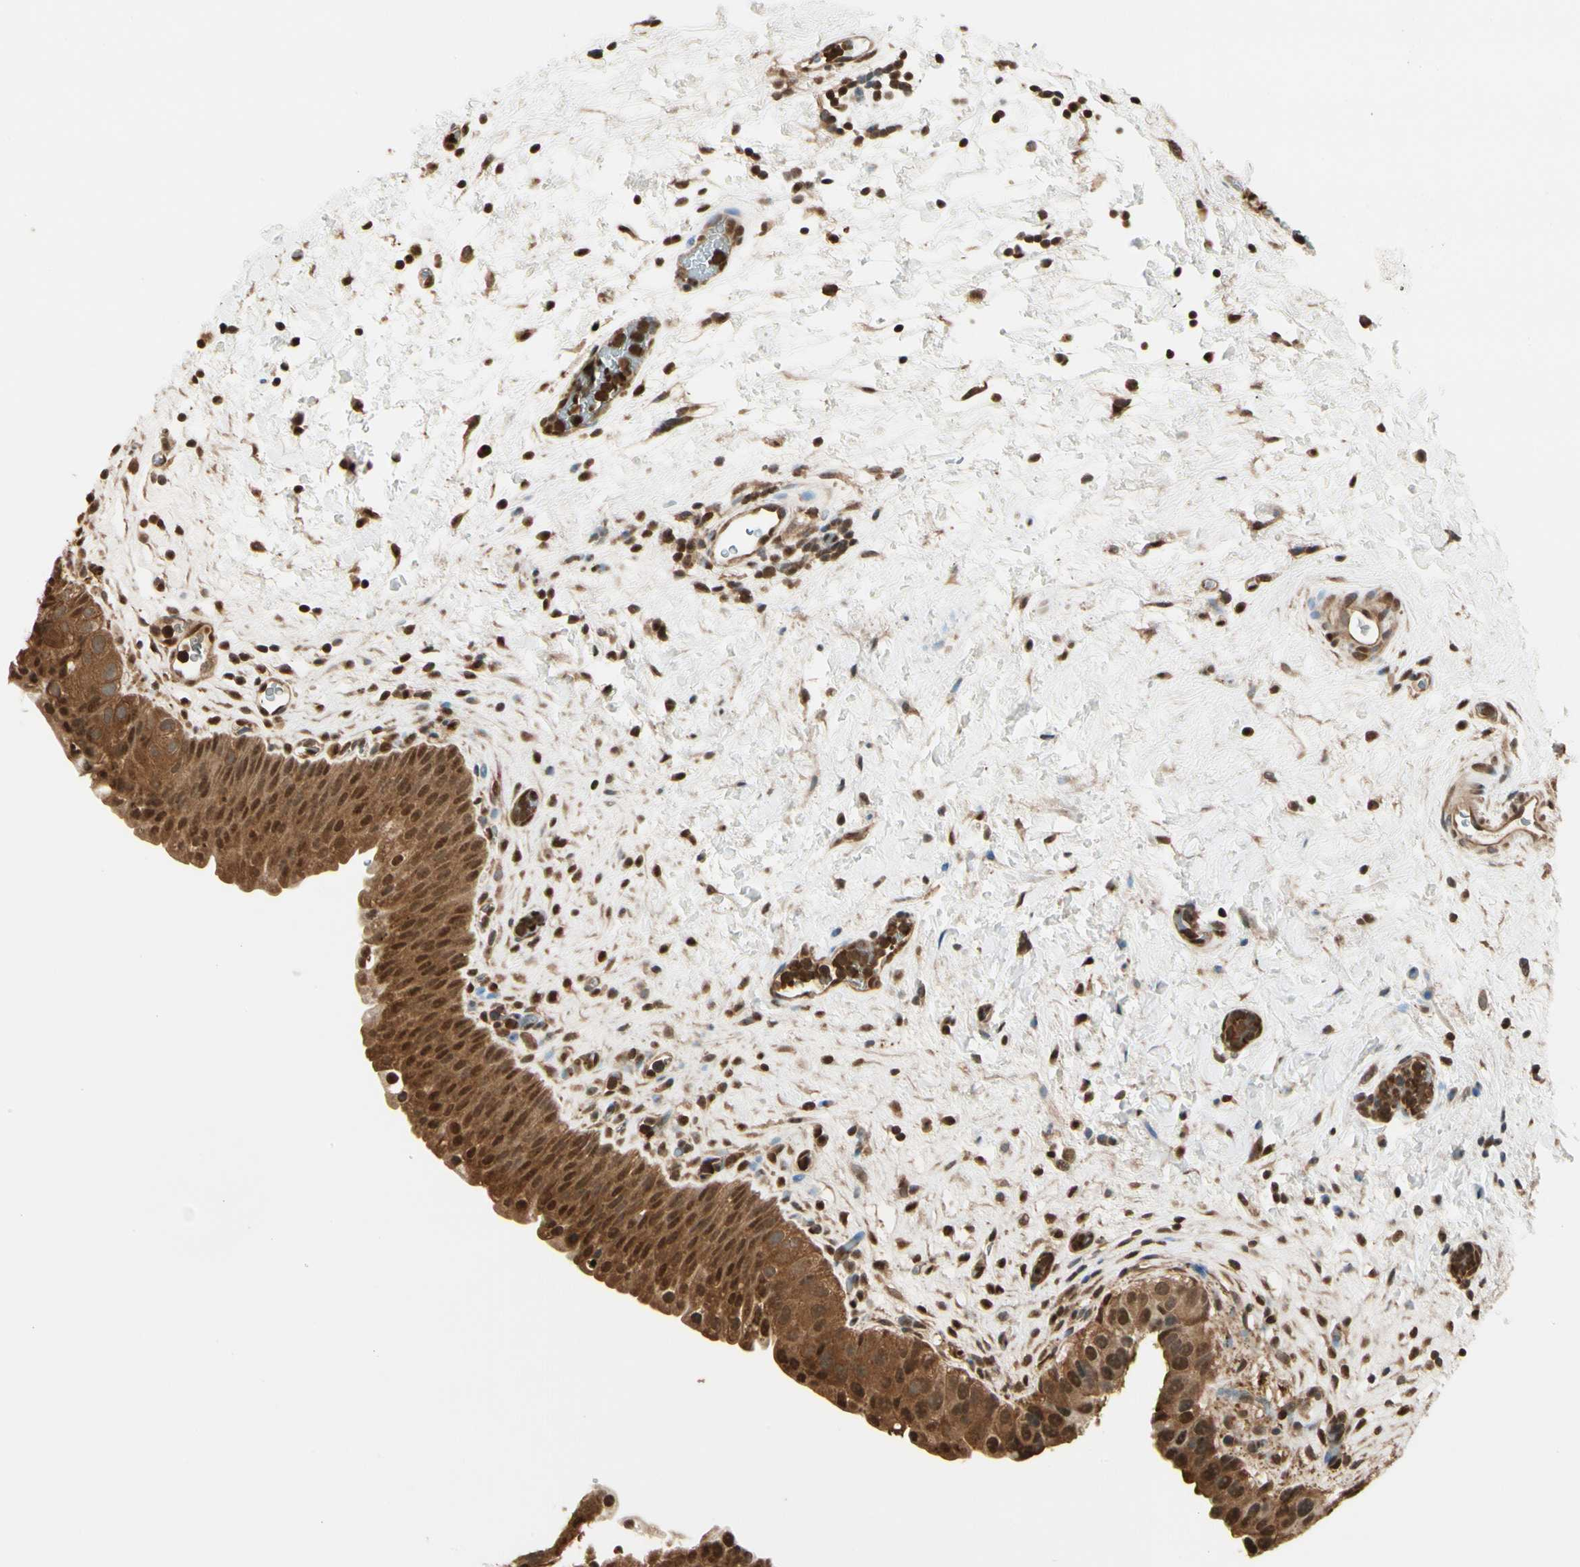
{"staining": {"intensity": "moderate", "quantity": ">75%", "location": "cytoplasmic/membranous,nuclear"}, "tissue": "urinary bladder", "cell_type": "Urothelial cells", "image_type": "normal", "snomed": [{"axis": "morphology", "description": "Normal tissue, NOS"}, {"axis": "topography", "description": "Urinary bladder"}], "caption": "The image displays staining of benign urinary bladder, revealing moderate cytoplasmic/membranous,nuclear protein expression (brown color) within urothelial cells.", "gene": "PNCK", "patient": {"sex": "female", "age": 64}}